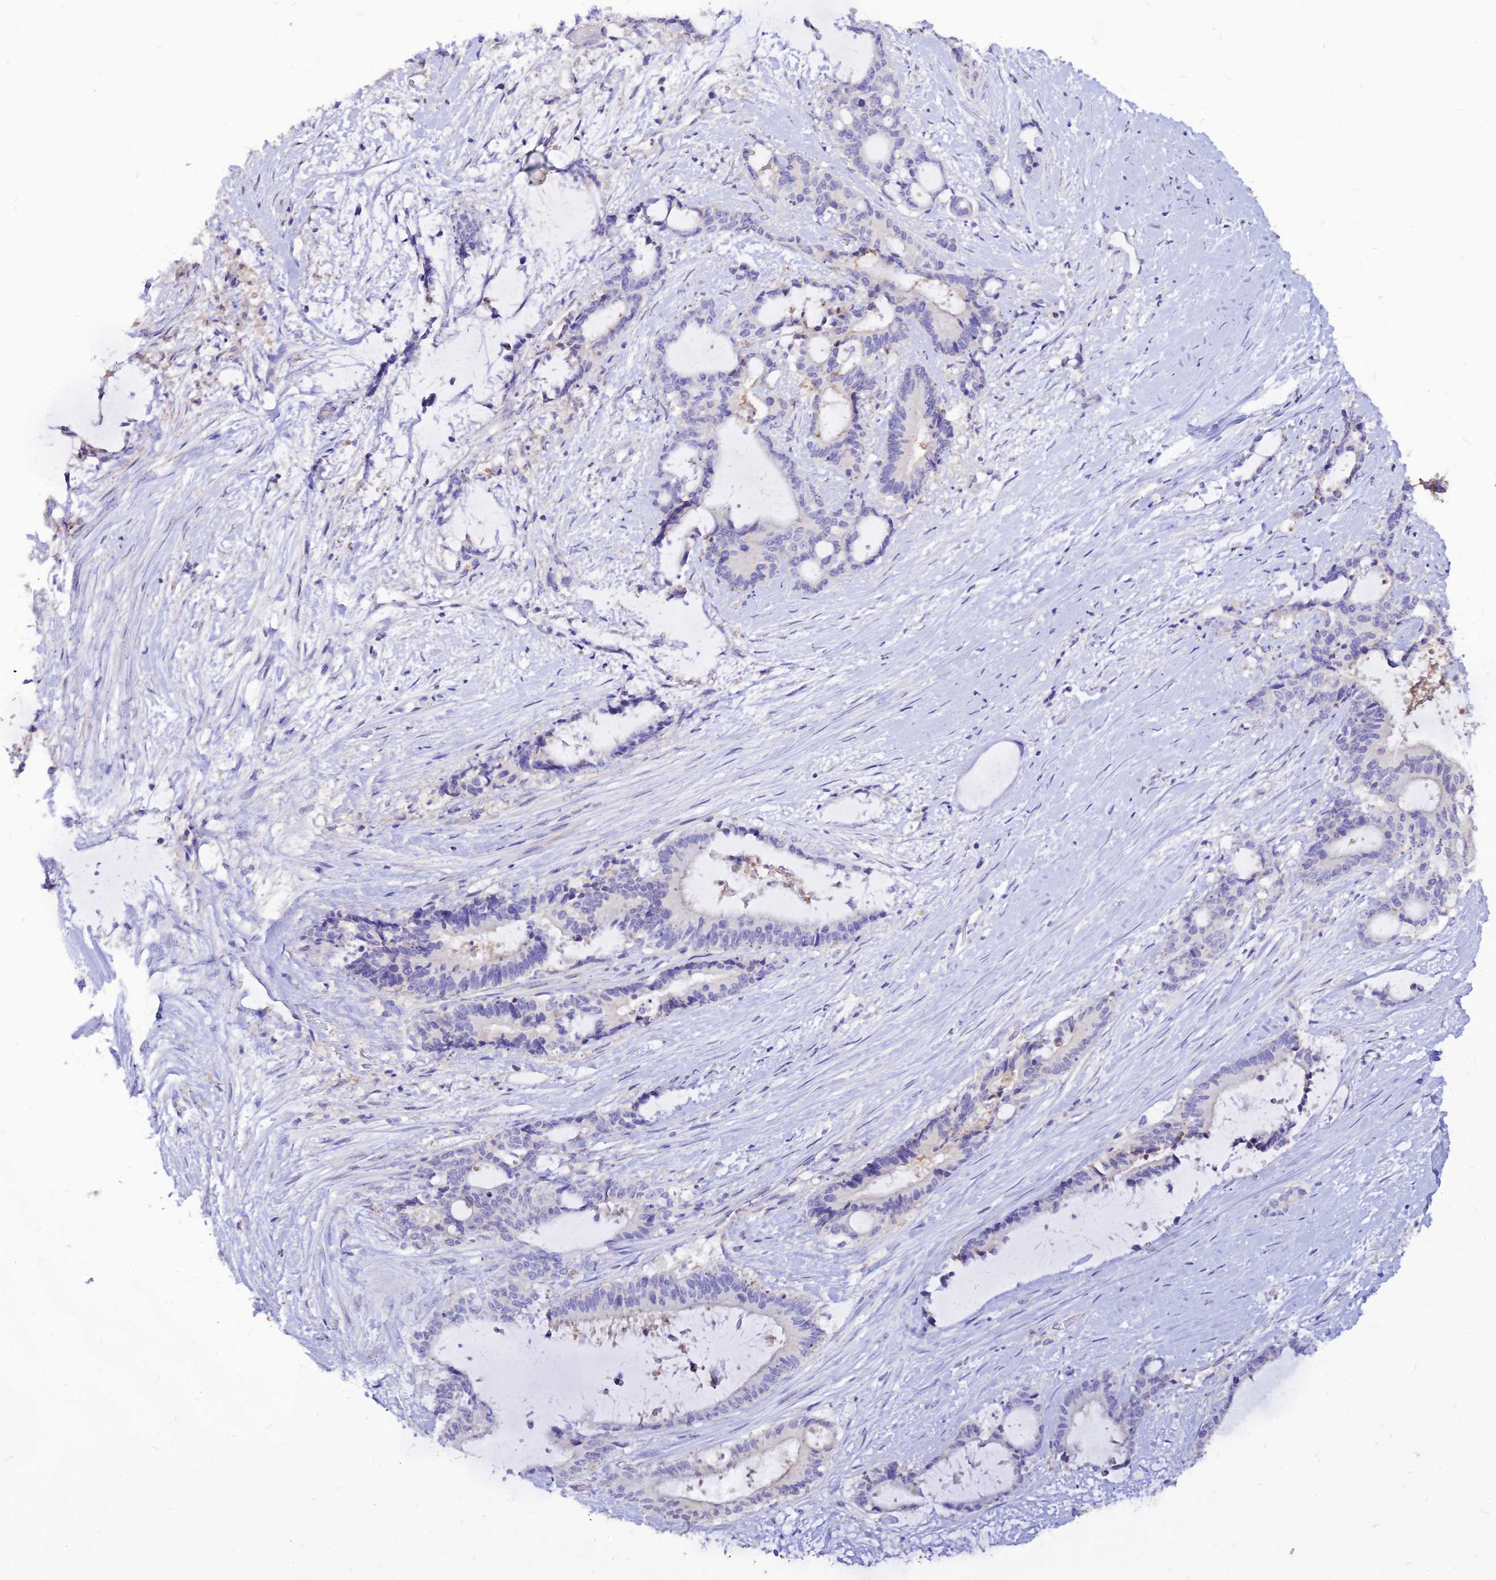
{"staining": {"intensity": "negative", "quantity": "none", "location": "none"}, "tissue": "liver cancer", "cell_type": "Tumor cells", "image_type": "cancer", "snomed": [{"axis": "morphology", "description": "Normal tissue, NOS"}, {"axis": "morphology", "description": "Cholangiocarcinoma"}, {"axis": "topography", "description": "Liver"}, {"axis": "topography", "description": "Peripheral nerve tissue"}], "caption": "The histopathology image reveals no significant staining in tumor cells of liver cancer.", "gene": "CZIB", "patient": {"sex": "female", "age": 73}}